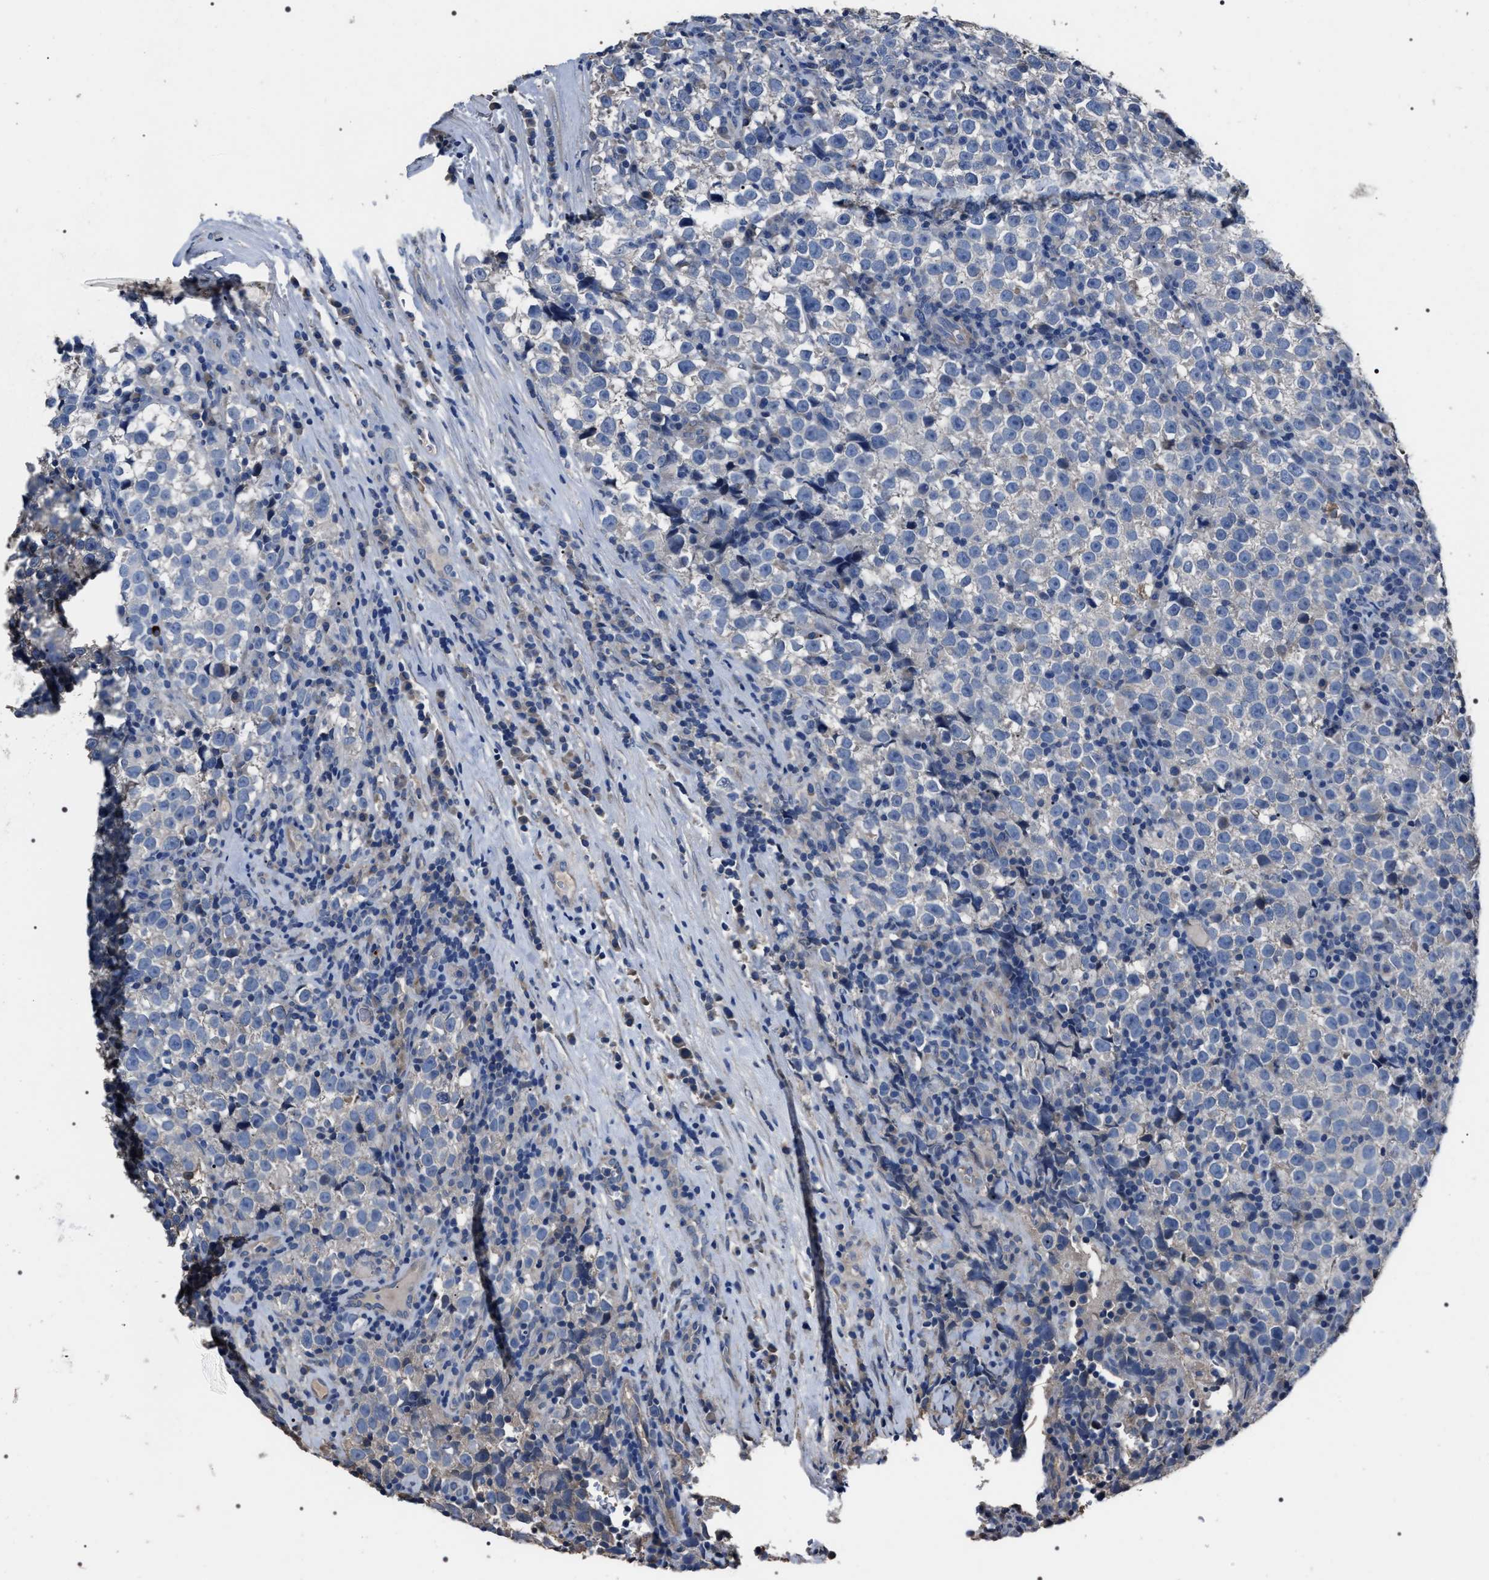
{"staining": {"intensity": "negative", "quantity": "none", "location": "none"}, "tissue": "testis cancer", "cell_type": "Tumor cells", "image_type": "cancer", "snomed": [{"axis": "morphology", "description": "Normal tissue, NOS"}, {"axis": "morphology", "description": "Seminoma, NOS"}, {"axis": "topography", "description": "Testis"}], "caption": "Immunohistochemical staining of seminoma (testis) reveals no significant positivity in tumor cells. (Stains: DAB (3,3'-diaminobenzidine) immunohistochemistry with hematoxylin counter stain, Microscopy: brightfield microscopy at high magnification).", "gene": "TRIM54", "patient": {"sex": "male", "age": 43}}